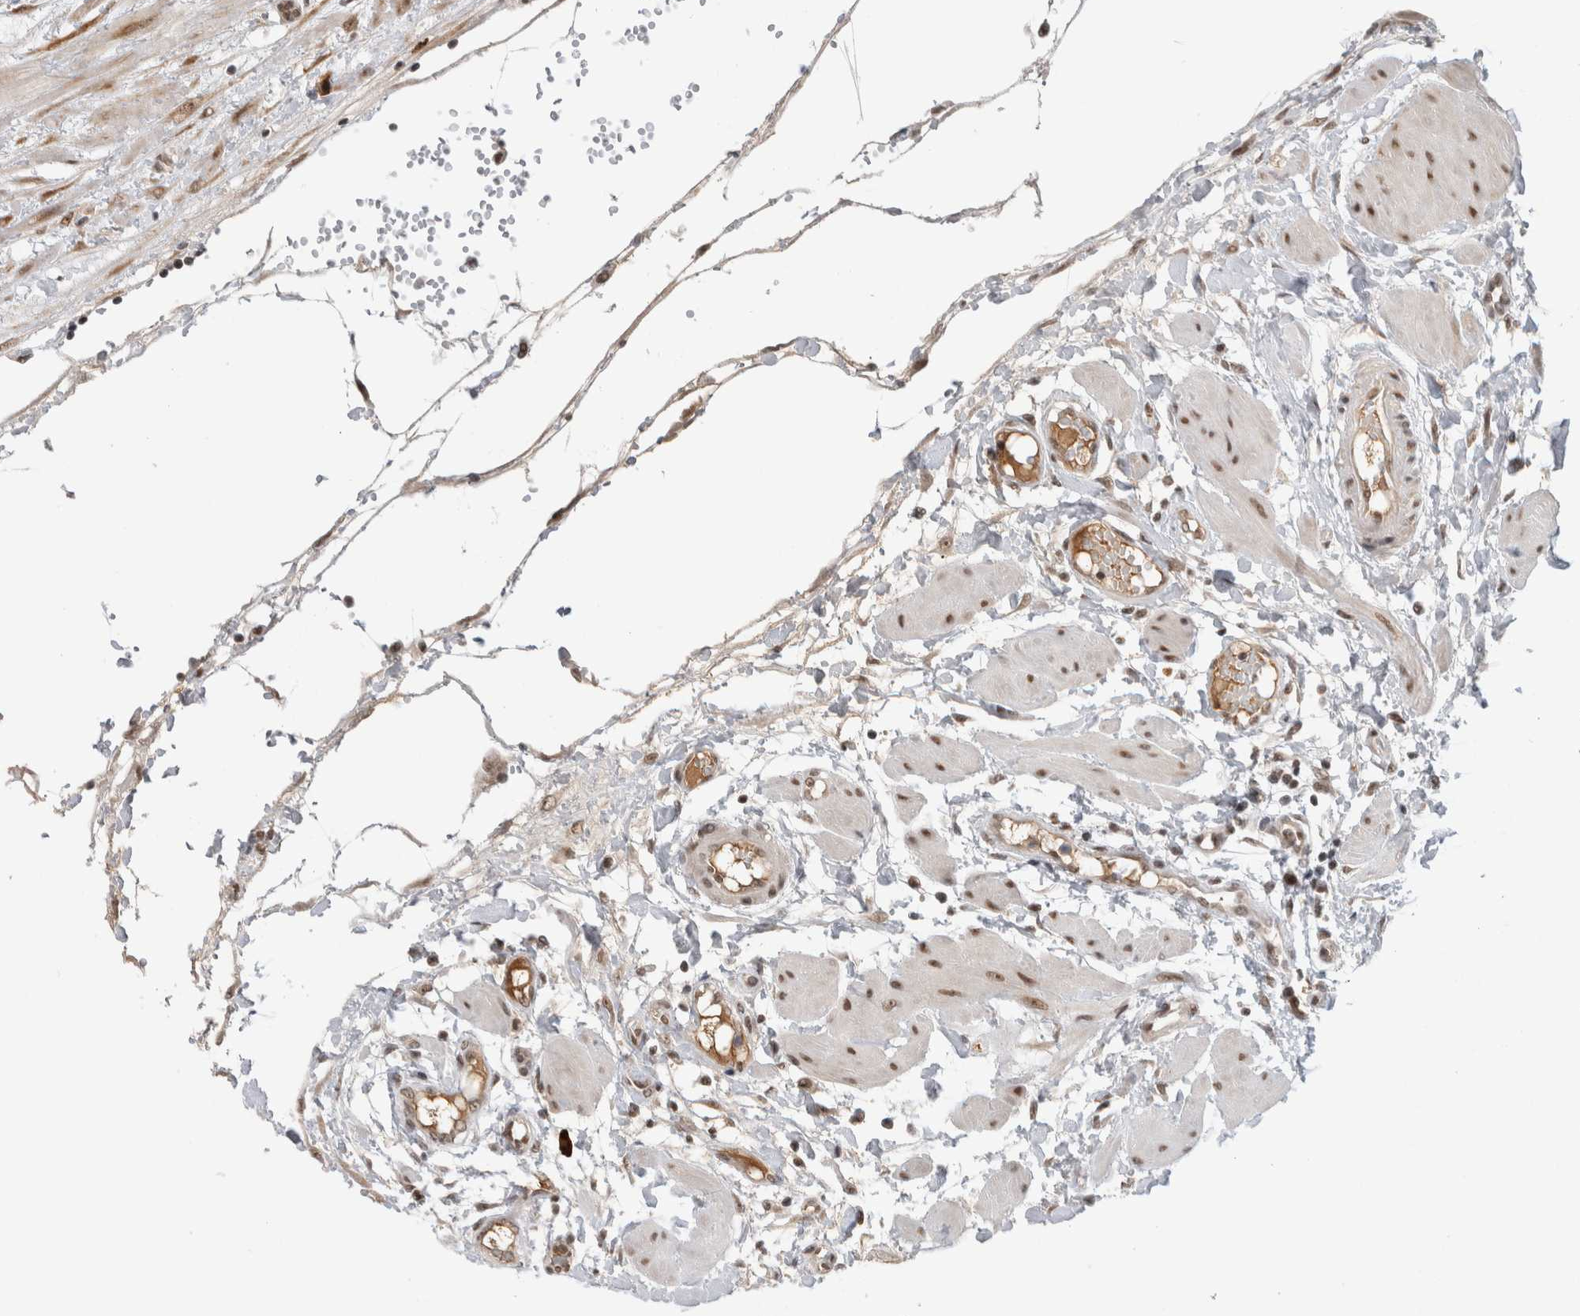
{"staining": {"intensity": "moderate", "quantity": "25%-75%", "location": "nuclear"}, "tissue": "fallopian tube", "cell_type": "Glandular cells", "image_type": "normal", "snomed": [{"axis": "morphology", "description": "Normal tissue, NOS"}, {"axis": "topography", "description": "Fallopian tube"}, {"axis": "topography", "description": "Placenta"}], "caption": "Immunohistochemistry (DAB) staining of normal human fallopian tube exhibits moderate nuclear protein staining in approximately 25%-75% of glandular cells. (DAB (3,3'-diaminobenzidine) = brown stain, brightfield microscopy at high magnification).", "gene": "ZNF24", "patient": {"sex": "female", "age": 32}}